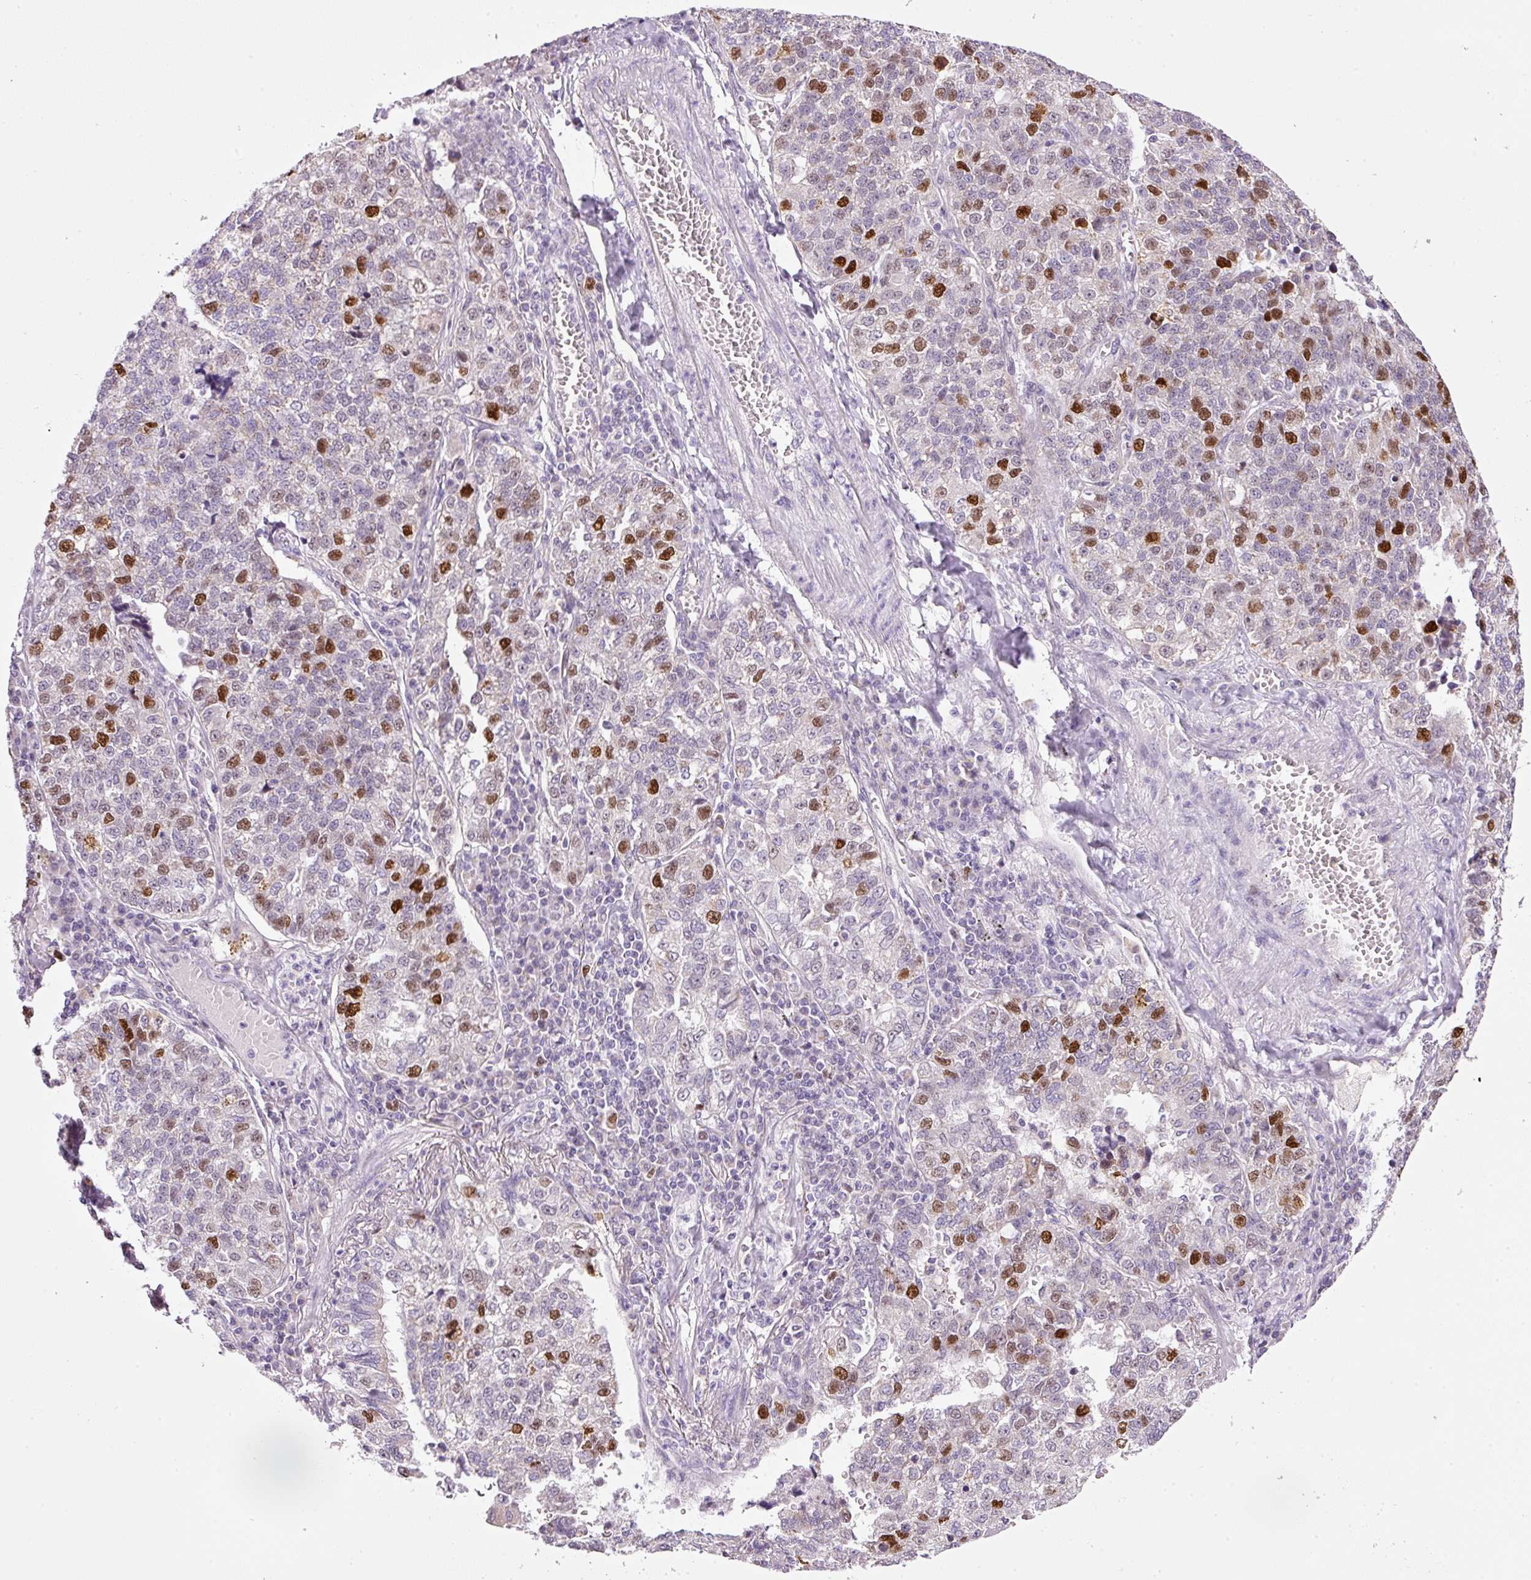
{"staining": {"intensity": "moderate", "quantity": "25%-75%", "location": "nuclear"}, "tissue": "lung cancer", "cell_type": "Tumor cells", "image_type": "cancer", "snomed": [{"axis": "morphology", "description": "Adenocarcinoma, NOS"}, {"axis": "topography", "description": "Lung"}], "caption": "This image exhibits lung adenocarcinoma stained with immunohistochemistry to label a protein in brown. The nuclear of tumor cells show moderate positivity for the protein. Nuclei are counter-stained blue.", "gene": "KPNA2", "patient": {"sex": "male", "age": 49}}